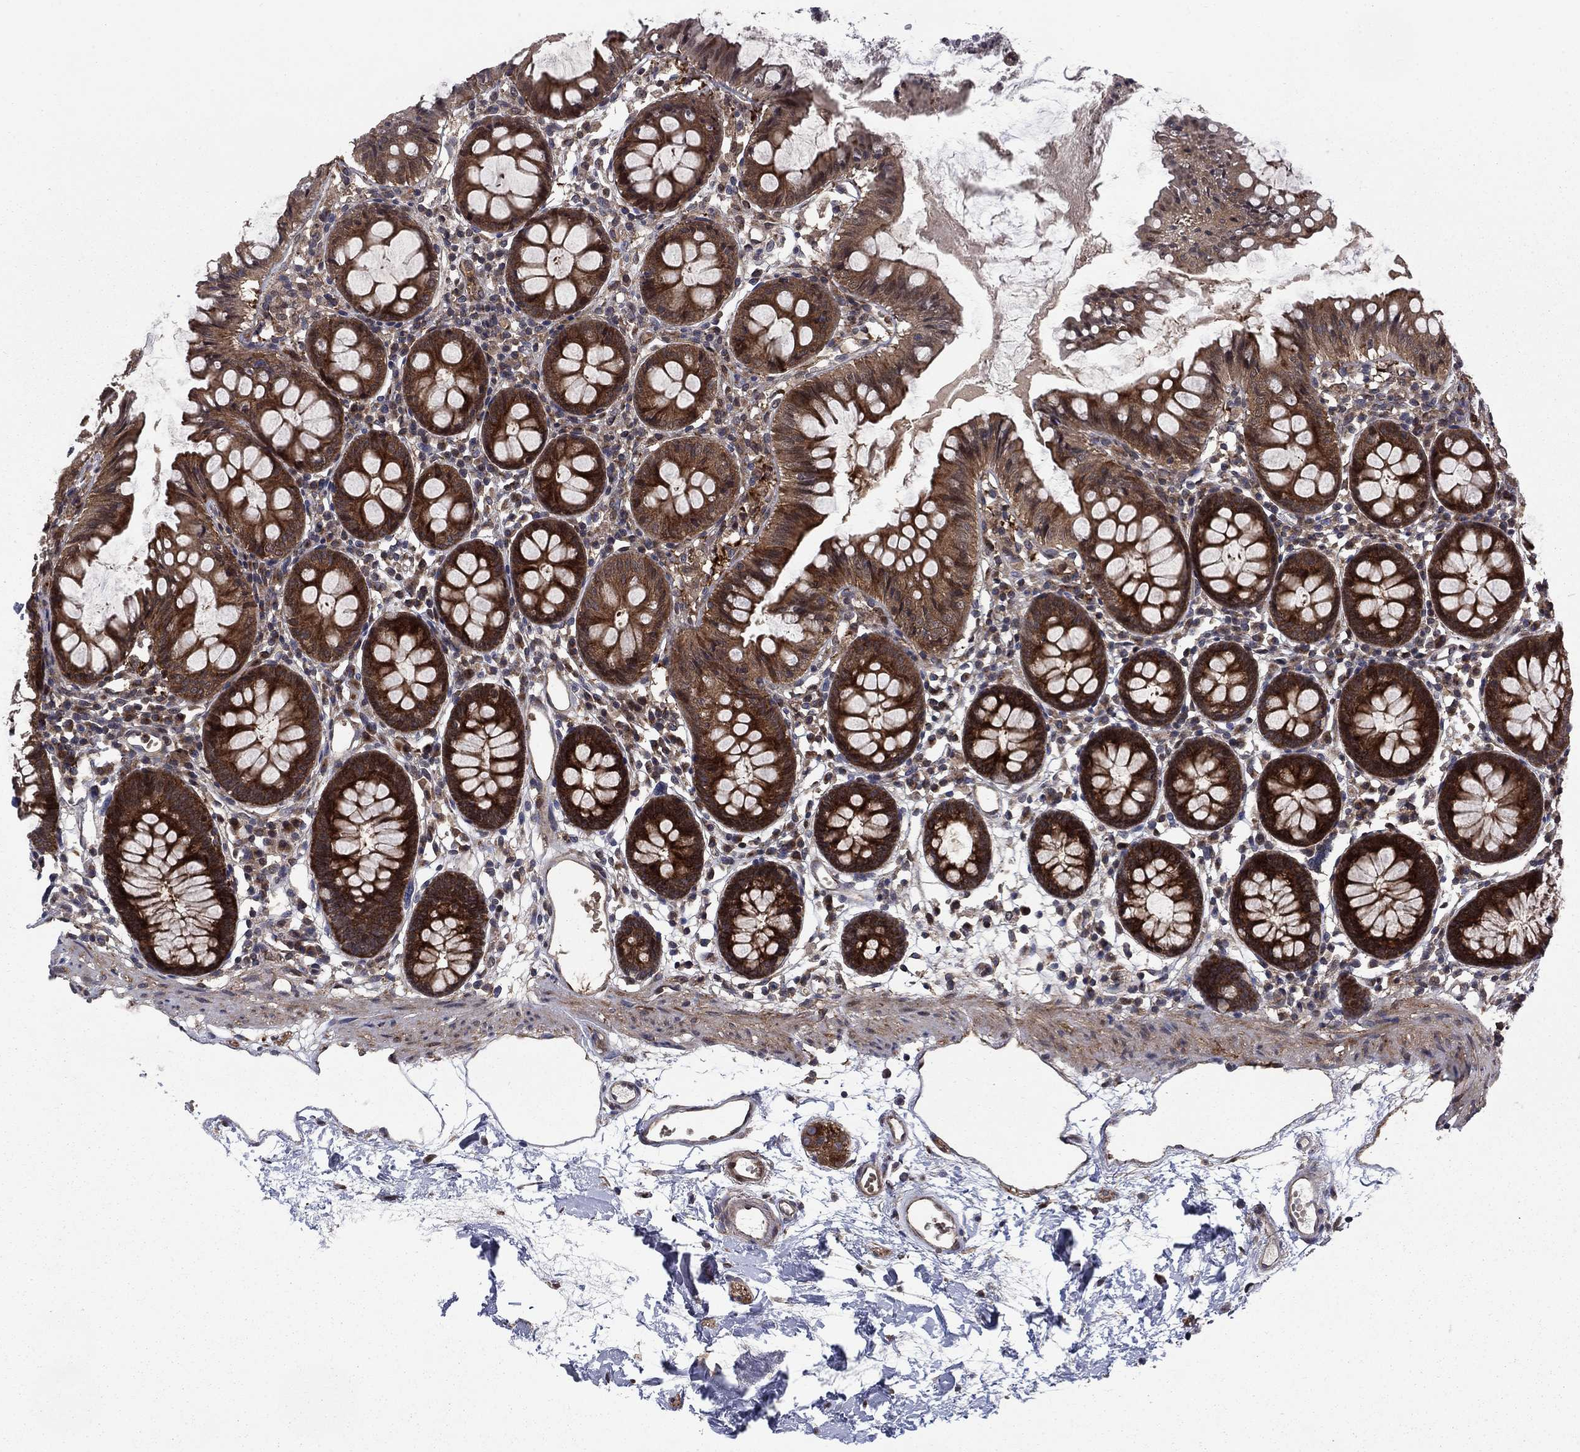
{"staining": {"intensity": "moderate", "quantity": "25%-75%", "location": "cytoplasmic/membranous"}, "tissue": "colon", "cell_type": "Endothelial cells", "image_type": "normal", "snomed": [{"axis": "morphology", "description": "Normal tissue, NOS"}, {"axis": "topography", "description": "Colon"}], "caption": "Protein positivity by IHC demonstrates moderate cytoplasmic/membranous positivity in about 25%-75% of endothelial cells in benign colon.", "gene": "HDAC4", "patient": {"sex": "female", "age": 84}}